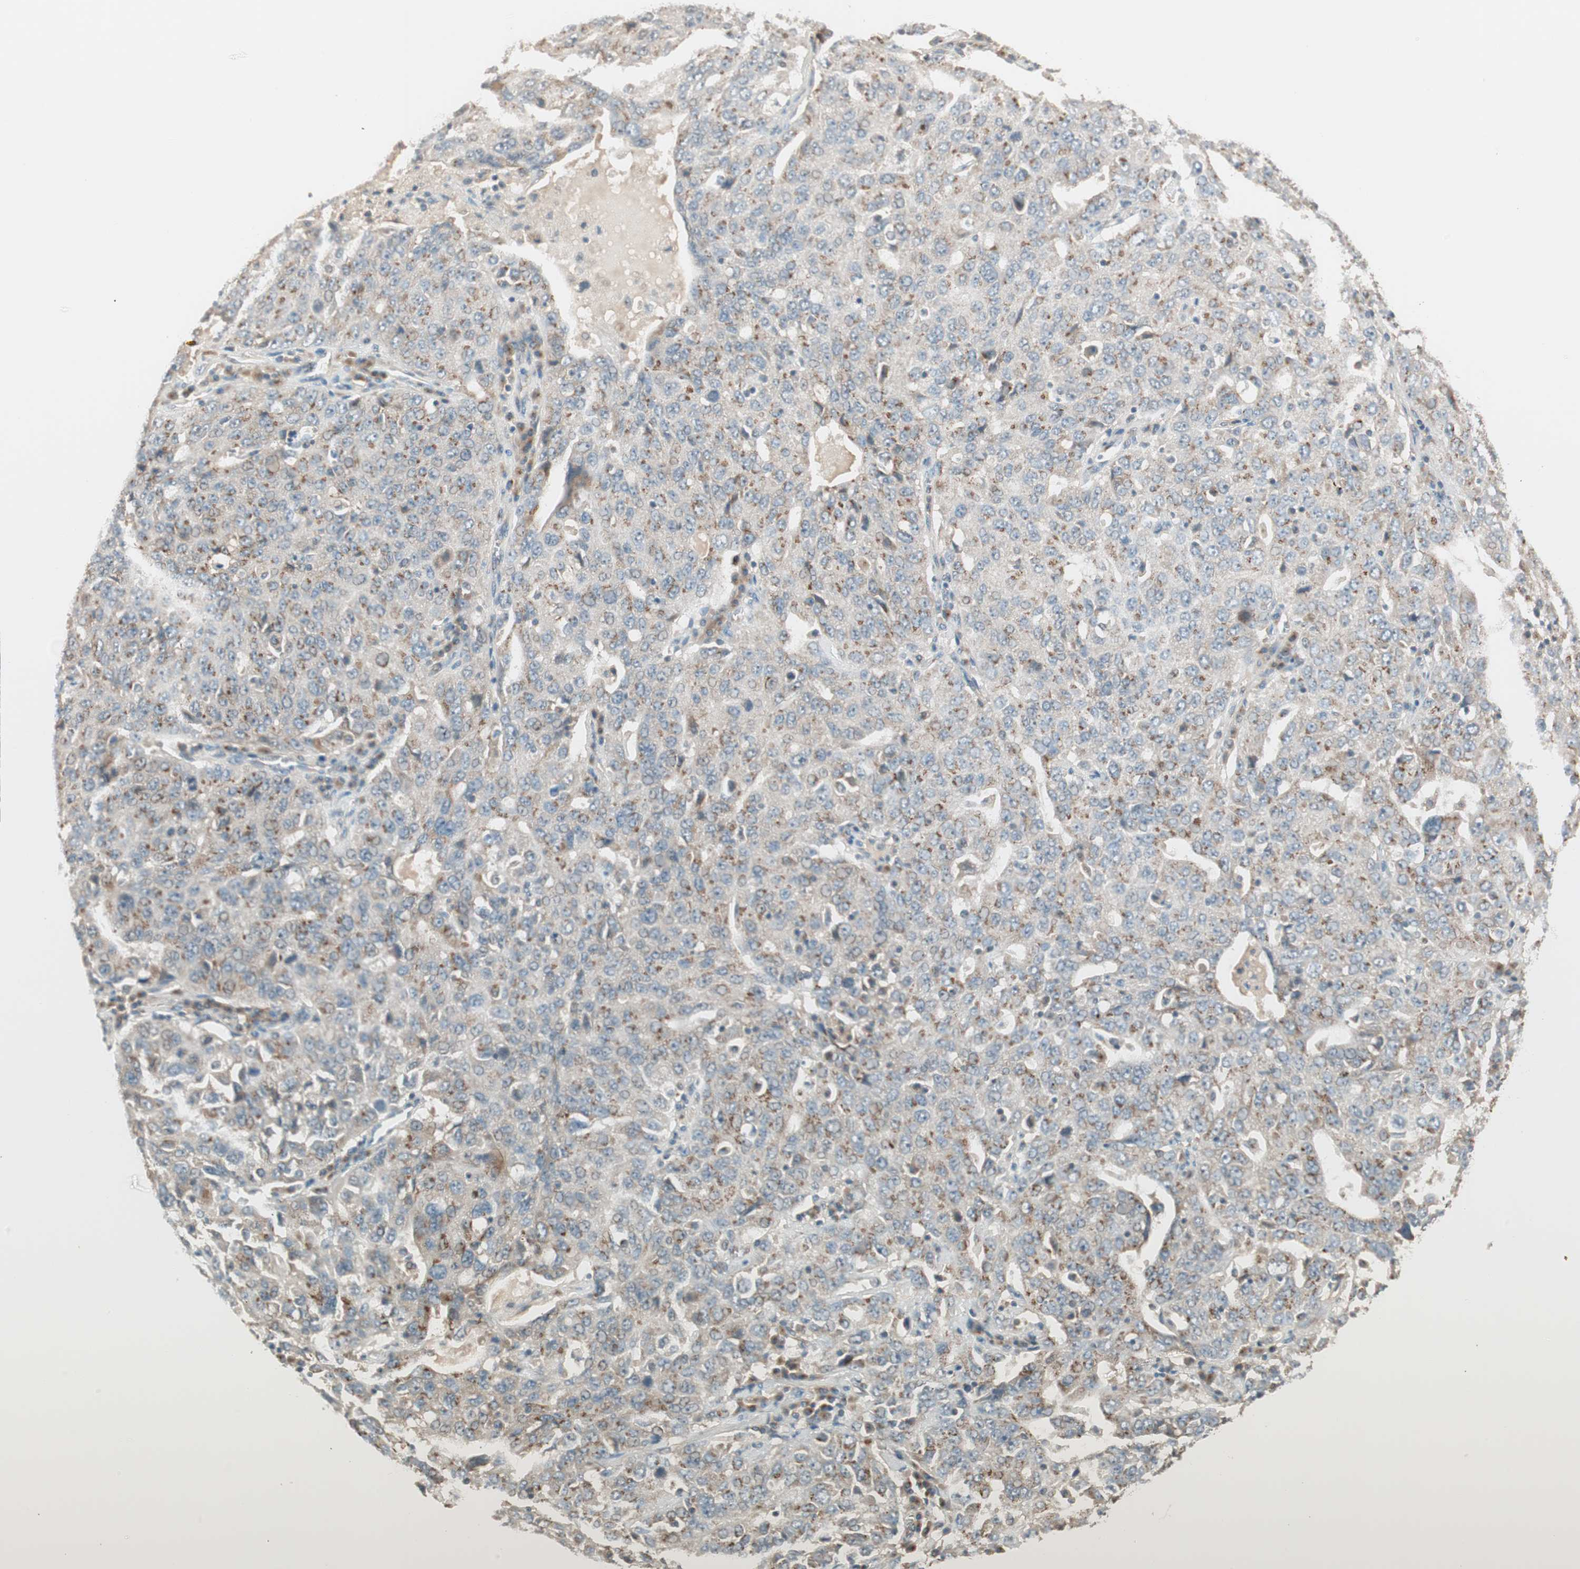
{"staining": {"intensity": "moderate", "quantity": "25%-75%", "location": "cytoplasmic/membranous"}, "tissue": "ovarian cancer", "cell_type": "Tumor cells", "image_type": "cancer", "snomed": [{"axis": "morphology", "description": "Carcinoma, endometroid"}, {"axis": "topography", "description": "Ovary"}], "caption": "A histopathology image showing moderate cytoplasmic/membranous staining in approximately 25%-75% of tumor cells in ovarian endometroid carcinoma, as visualized by brown immunohistochemical staining.", "gene": "SEC16A", "patient": {"sex": "female", "age": 62}}